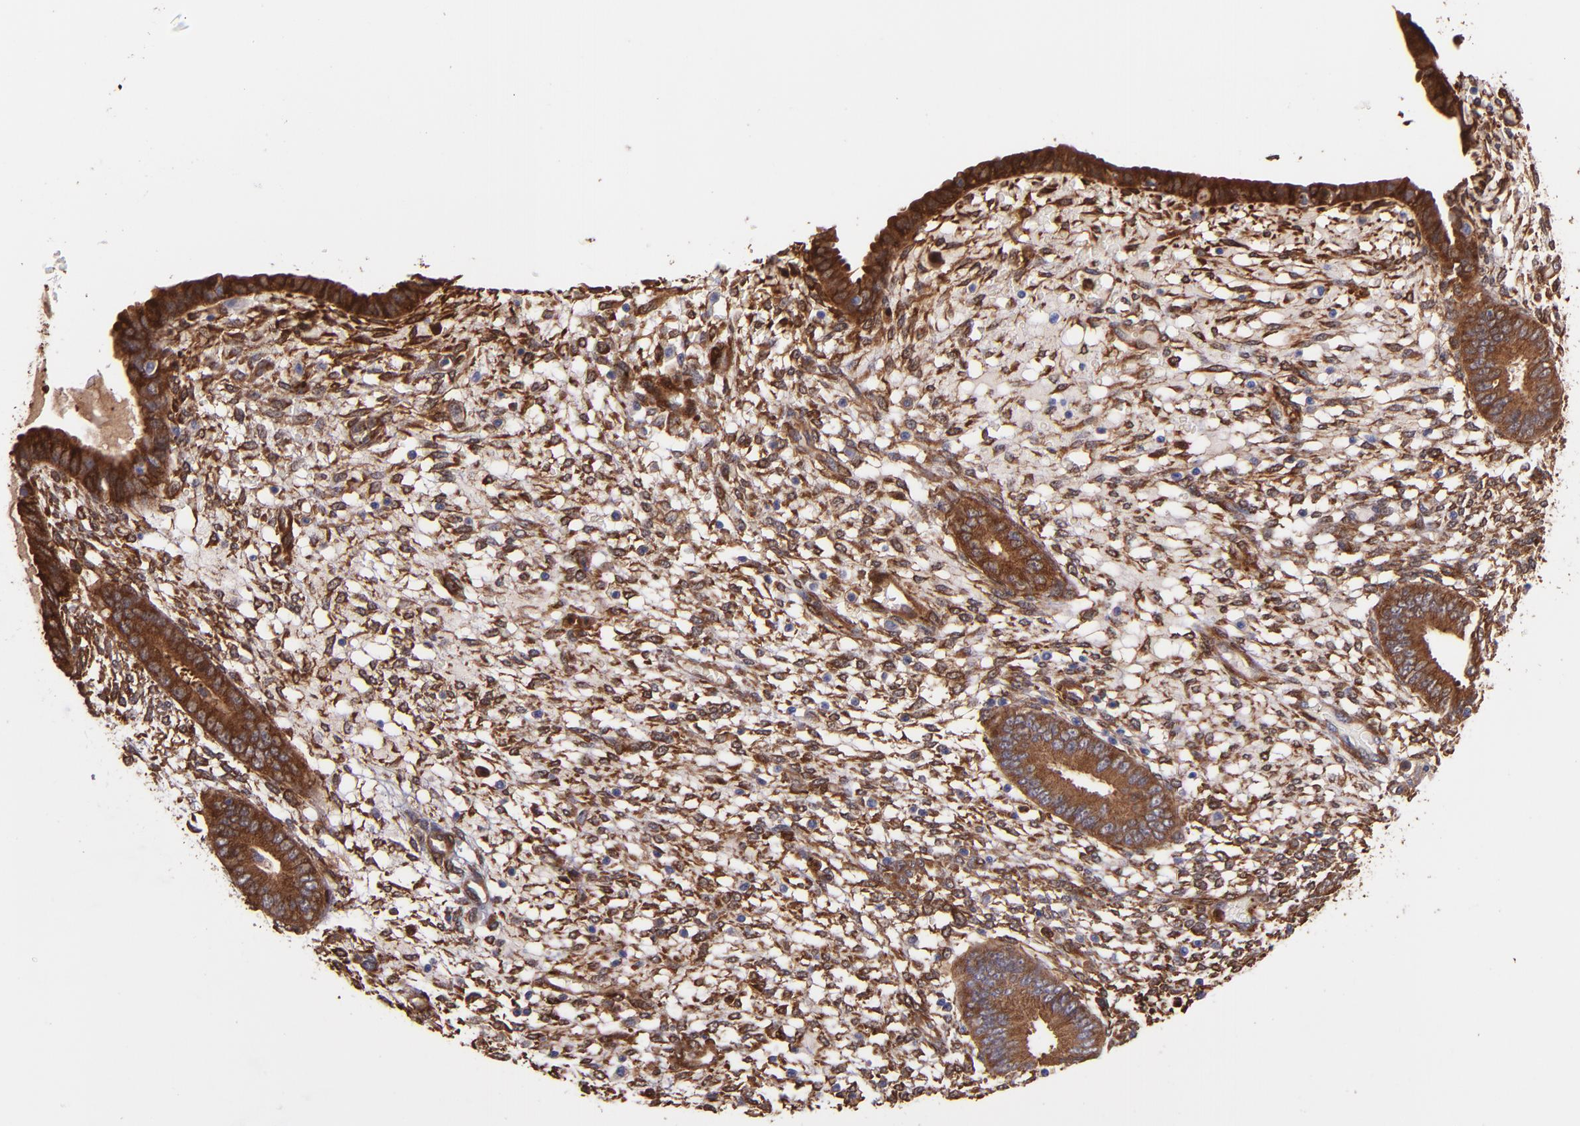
{"staining": {"intensity": "moderate", "quantity": "25%-75%", "location": "cytoplasmic/membranous"}, "tissue": "endometrium", "cell_type": "Cells in endometrial stroma", "image_type": "normal", "snomed": [{"axis": "morphology", "description": "Normal tissue, NOS"}, {"axis": "topography", "description": "Endometrium"}], "caption": "Immunohistochemistry of normal endometrium reveals medium levels of moderate cytoplasmic/membranous expression in about 25%-75% of cells in endometrial stroma.", "gene": "VCL", "patient": {"sex": "female", "age": 42}}